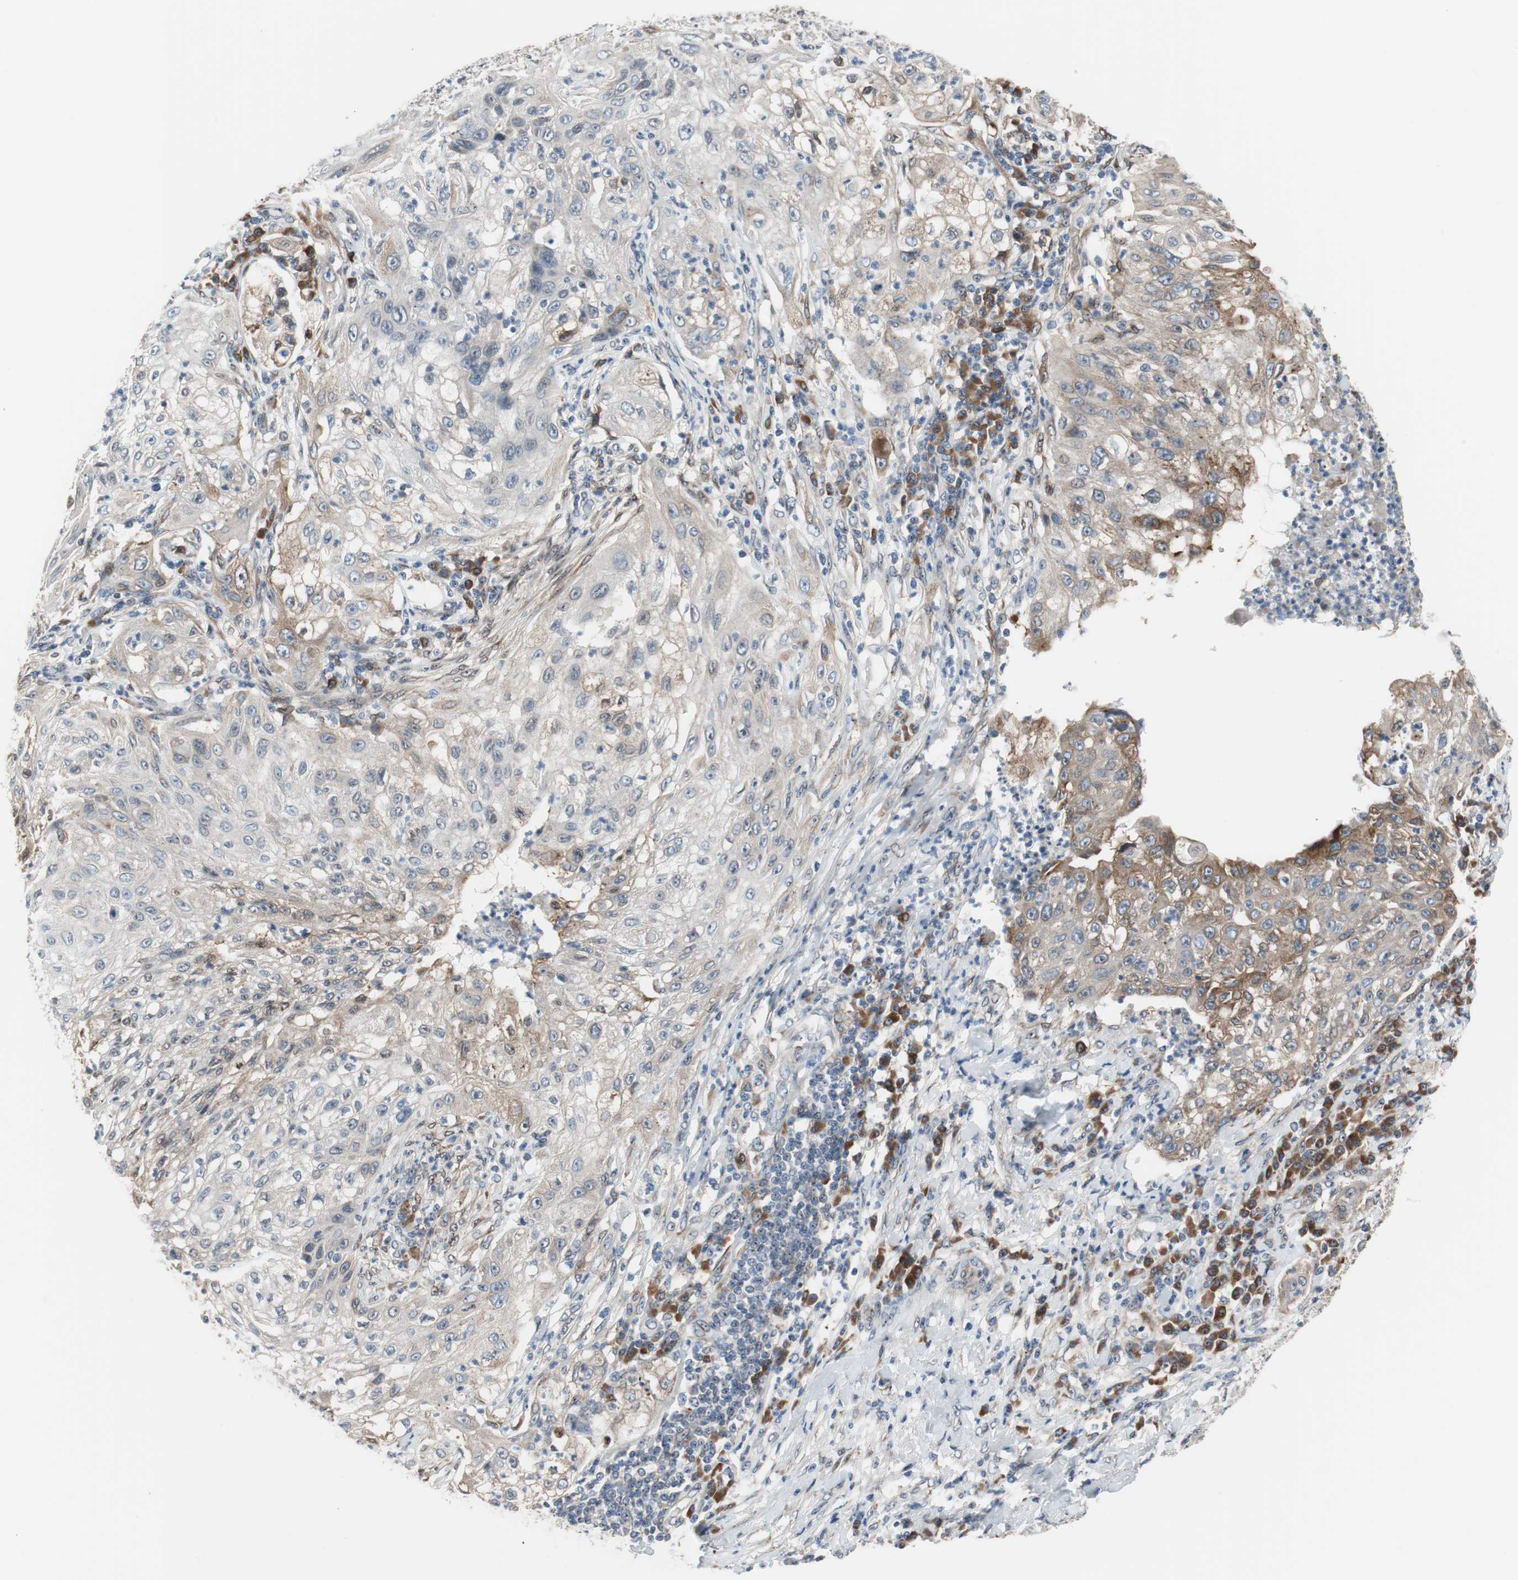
{"staining": {"intensity": "weak", "quantity": ">75%", "location": "cytoplasmic/membranous"}, "tissue": "lung cancer", "cell_type": "Tumor cells", "image_type": "cancer", "snomed": [{"axis": "morphology", "description": "Inflammation, NOS"}, {"axis": "morphology", "description": "Squamous cell carcinoma, NOS"}, {"axis": "topography", "description": "Lymph node"}, {"axis": "topography", "description": "Soft tissue"}, {"axis": "topography", "description": "Lung"}], "caption": "High-magnification brightfield microscopy of lung cancer stained with DAB (3,3'-diaminobenzidine) (brown) and counterstained with hematoxylin (blue). tumor cells exhibit weak cytoplasmic/membranous positivity is seen in about>75% of cells. Nuclei are stained in blue.", "gene": "TMED7", "patient": {"sex": "male", "age": 66}}